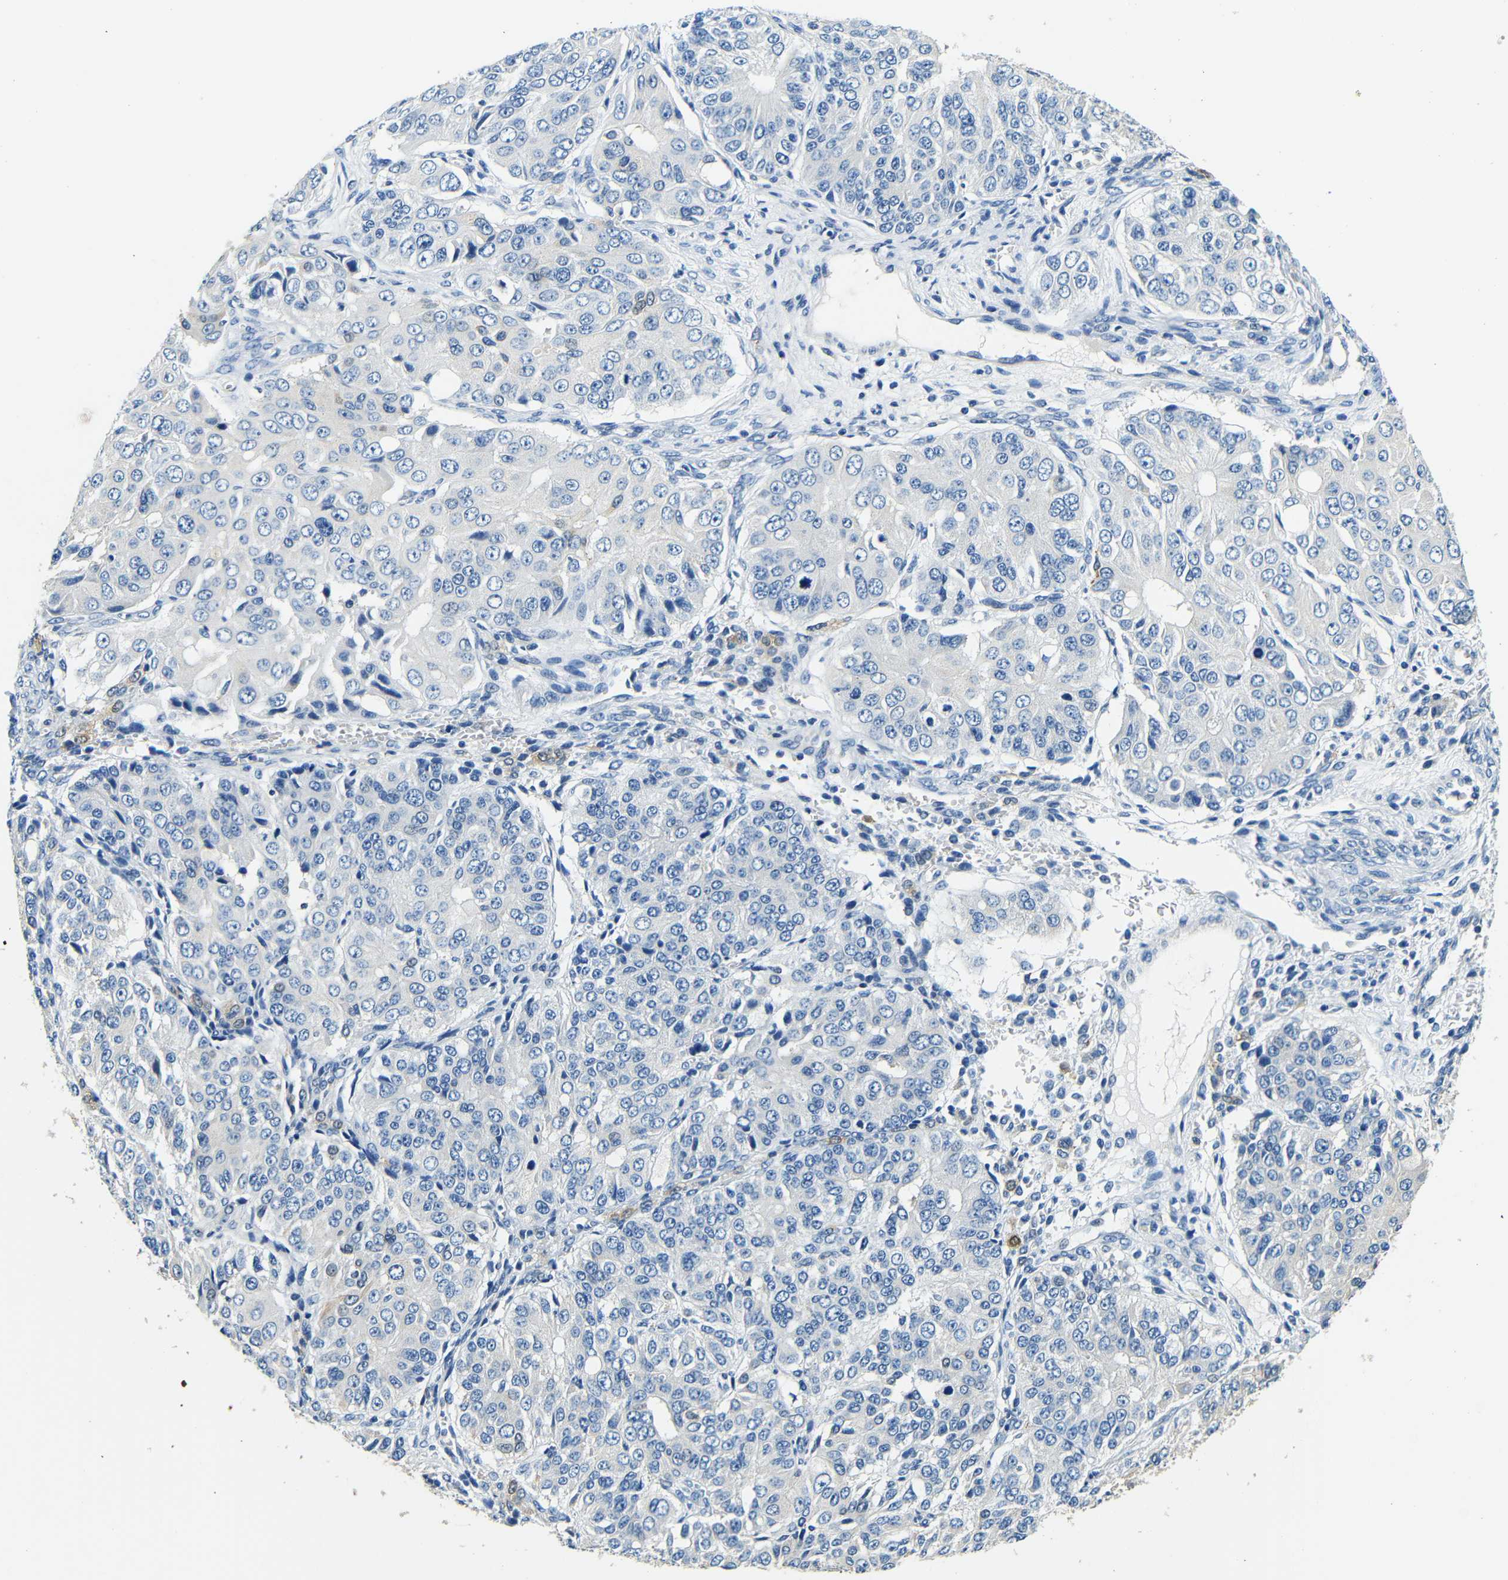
{"staining": {"intensity": "negative", "quantity": "none", "location": "none"}, "tissue": "ovarian cancer", "cell_type": "Tumor cells", "image_type": "cancer", "snomed": [{"axis": "morphology", "description": "Carcinoma, endometroid"}, {"axis": "topography", "description": "Ovary"}], "caption": "Ovarian cancer (endometroid carcinoma) stained for a protein using immunohistochemistry shows no staining tumor cells.", "gene": "FMO5", "patient": {"sex": "female", "age": 51}}